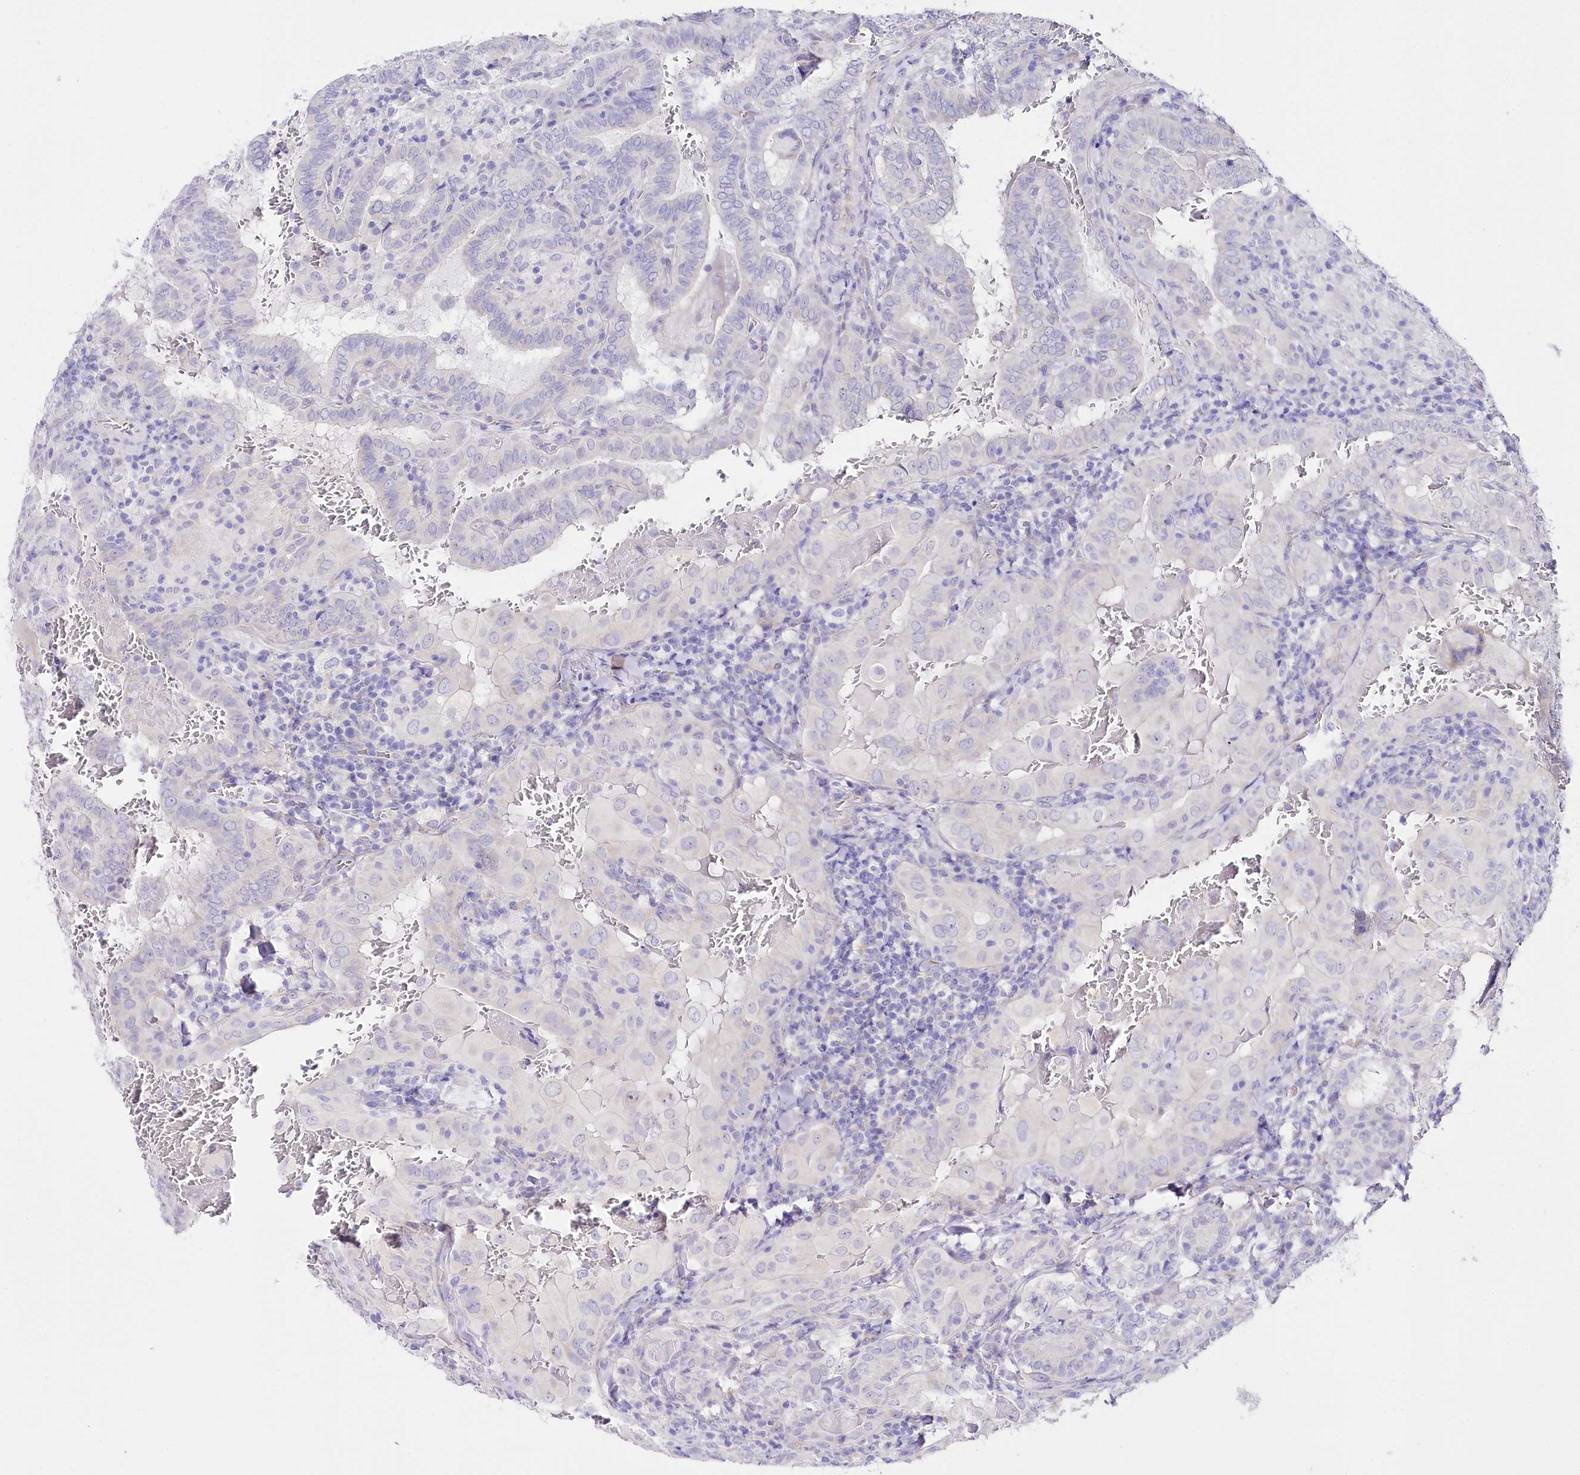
{"staining": {"intensity": "negative", "quantity": "none", "location": "none"}, "tissue": "thyroid cancer", "cell_type": "Tumor cells", "image_type": "cancer", "snomed": [{"axis": "morphology", "description": "Papillary adenocarcinoma, NOS"}, {"axis": "topography", "description": "Thyroid gland"}], "caption": "A high-resolution histopathology image shows immunohistochemistry staining of thyroid cancer, which demonstrates no significant positivity in tumor cells. The staining was performed using DAB (3,3'-diaminobenzidine) to visualize the protein expression in brown, while the nuclei were stained in blue with hematoxylin (Magnification: 20x).", "gene": "CSN3", "patient": {"sex": "female", "age": 72}}